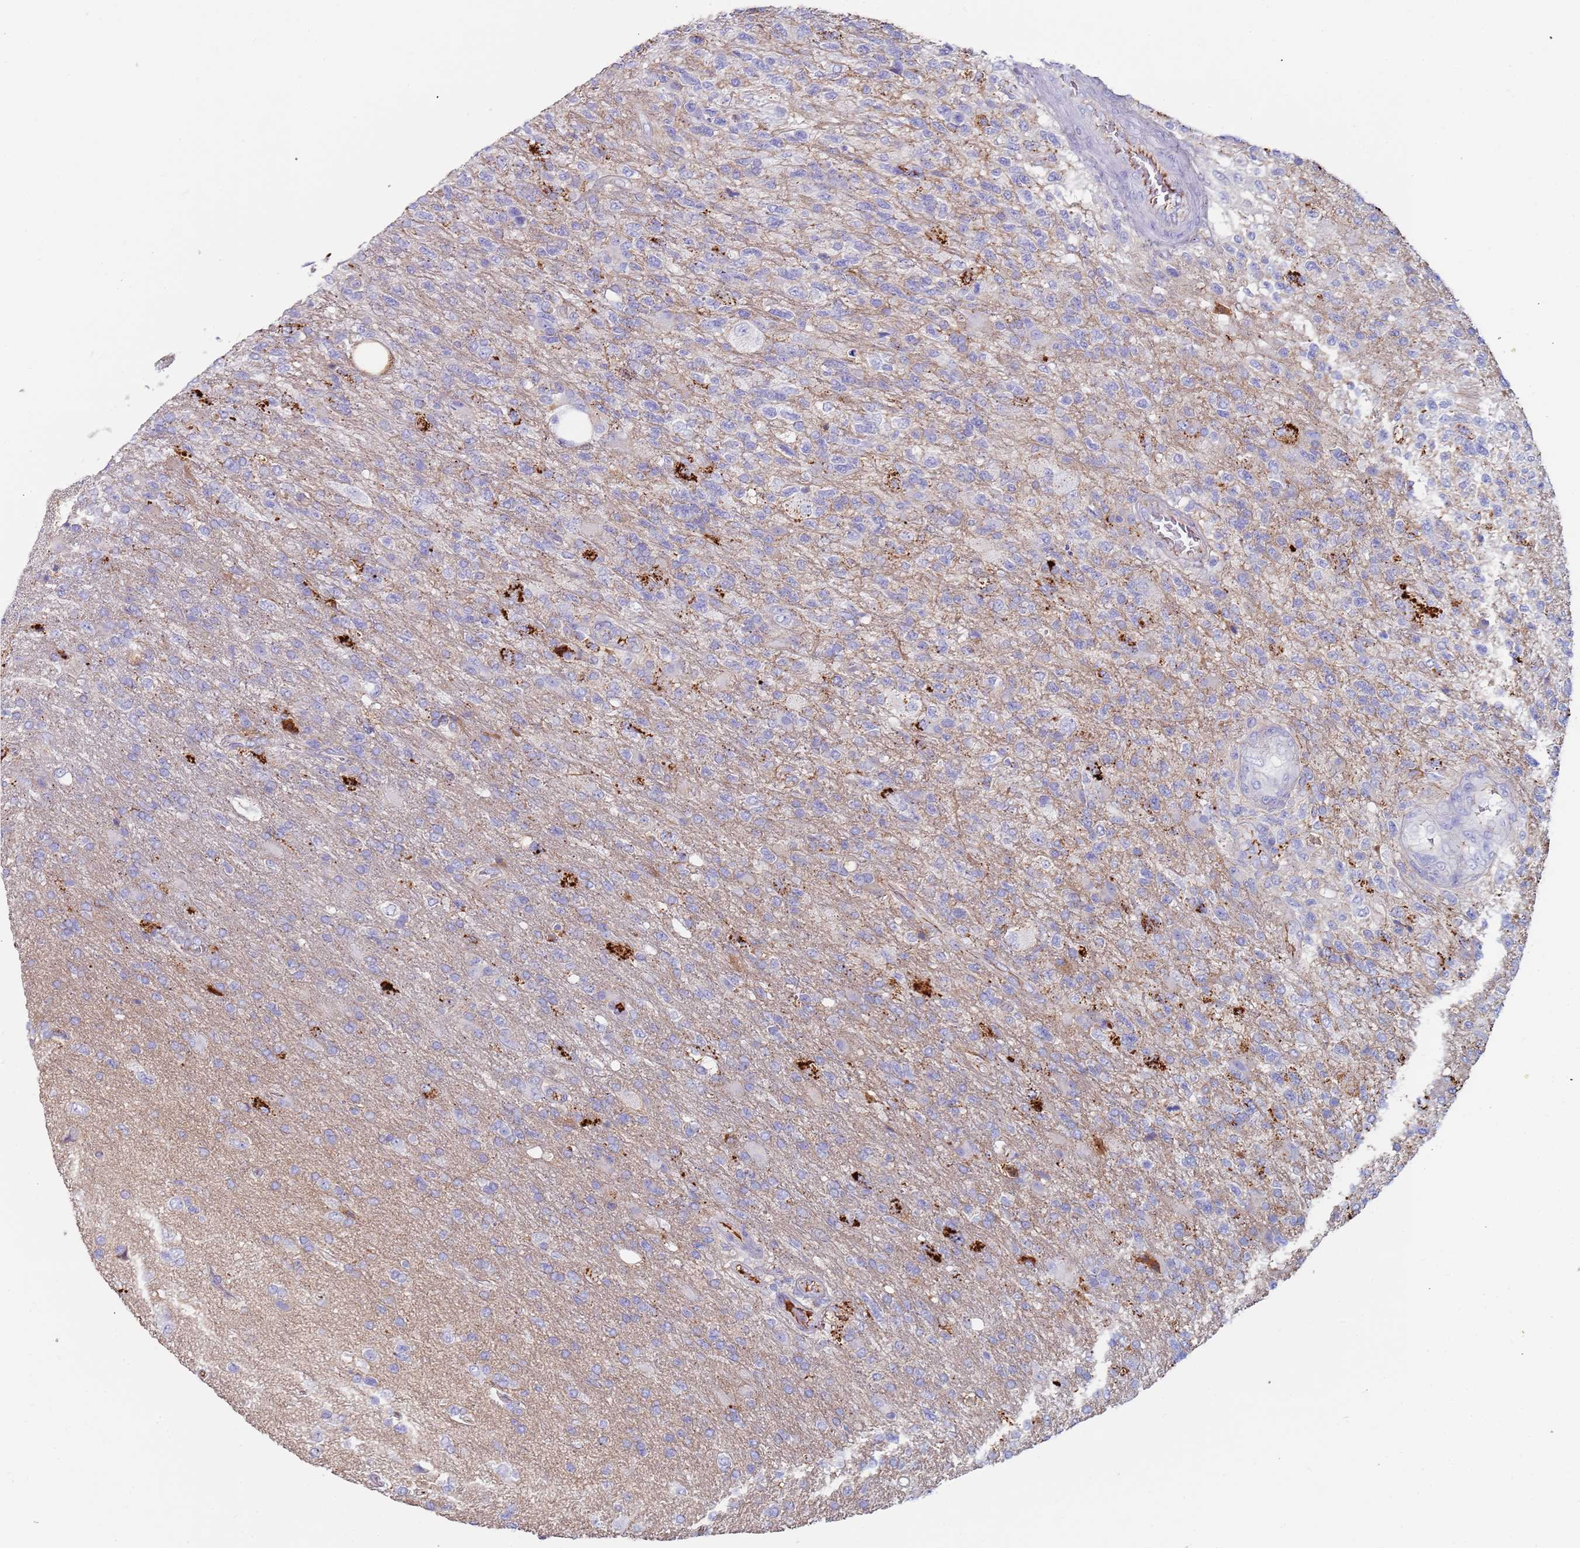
{"staining": {"intensity": "negative", "quantity": "none", "location": "none"}, "tissue": "glioma", "cell_type": "Tumor cells", "image_type": "cancer", "snomed": [{"axis": "morphology", "description": "Glioma, malignant, High grade"}, {"axis": "topography", "description": "Brain"}], "caption": "This photomicrograph is of glioma stained with IHC to label a protein in brown with the nuclei are counter-stained blue. There is no expression in tumor cells.", "gene": "CYSLTR2", "patient": {"sex": "male", "age": 56}}